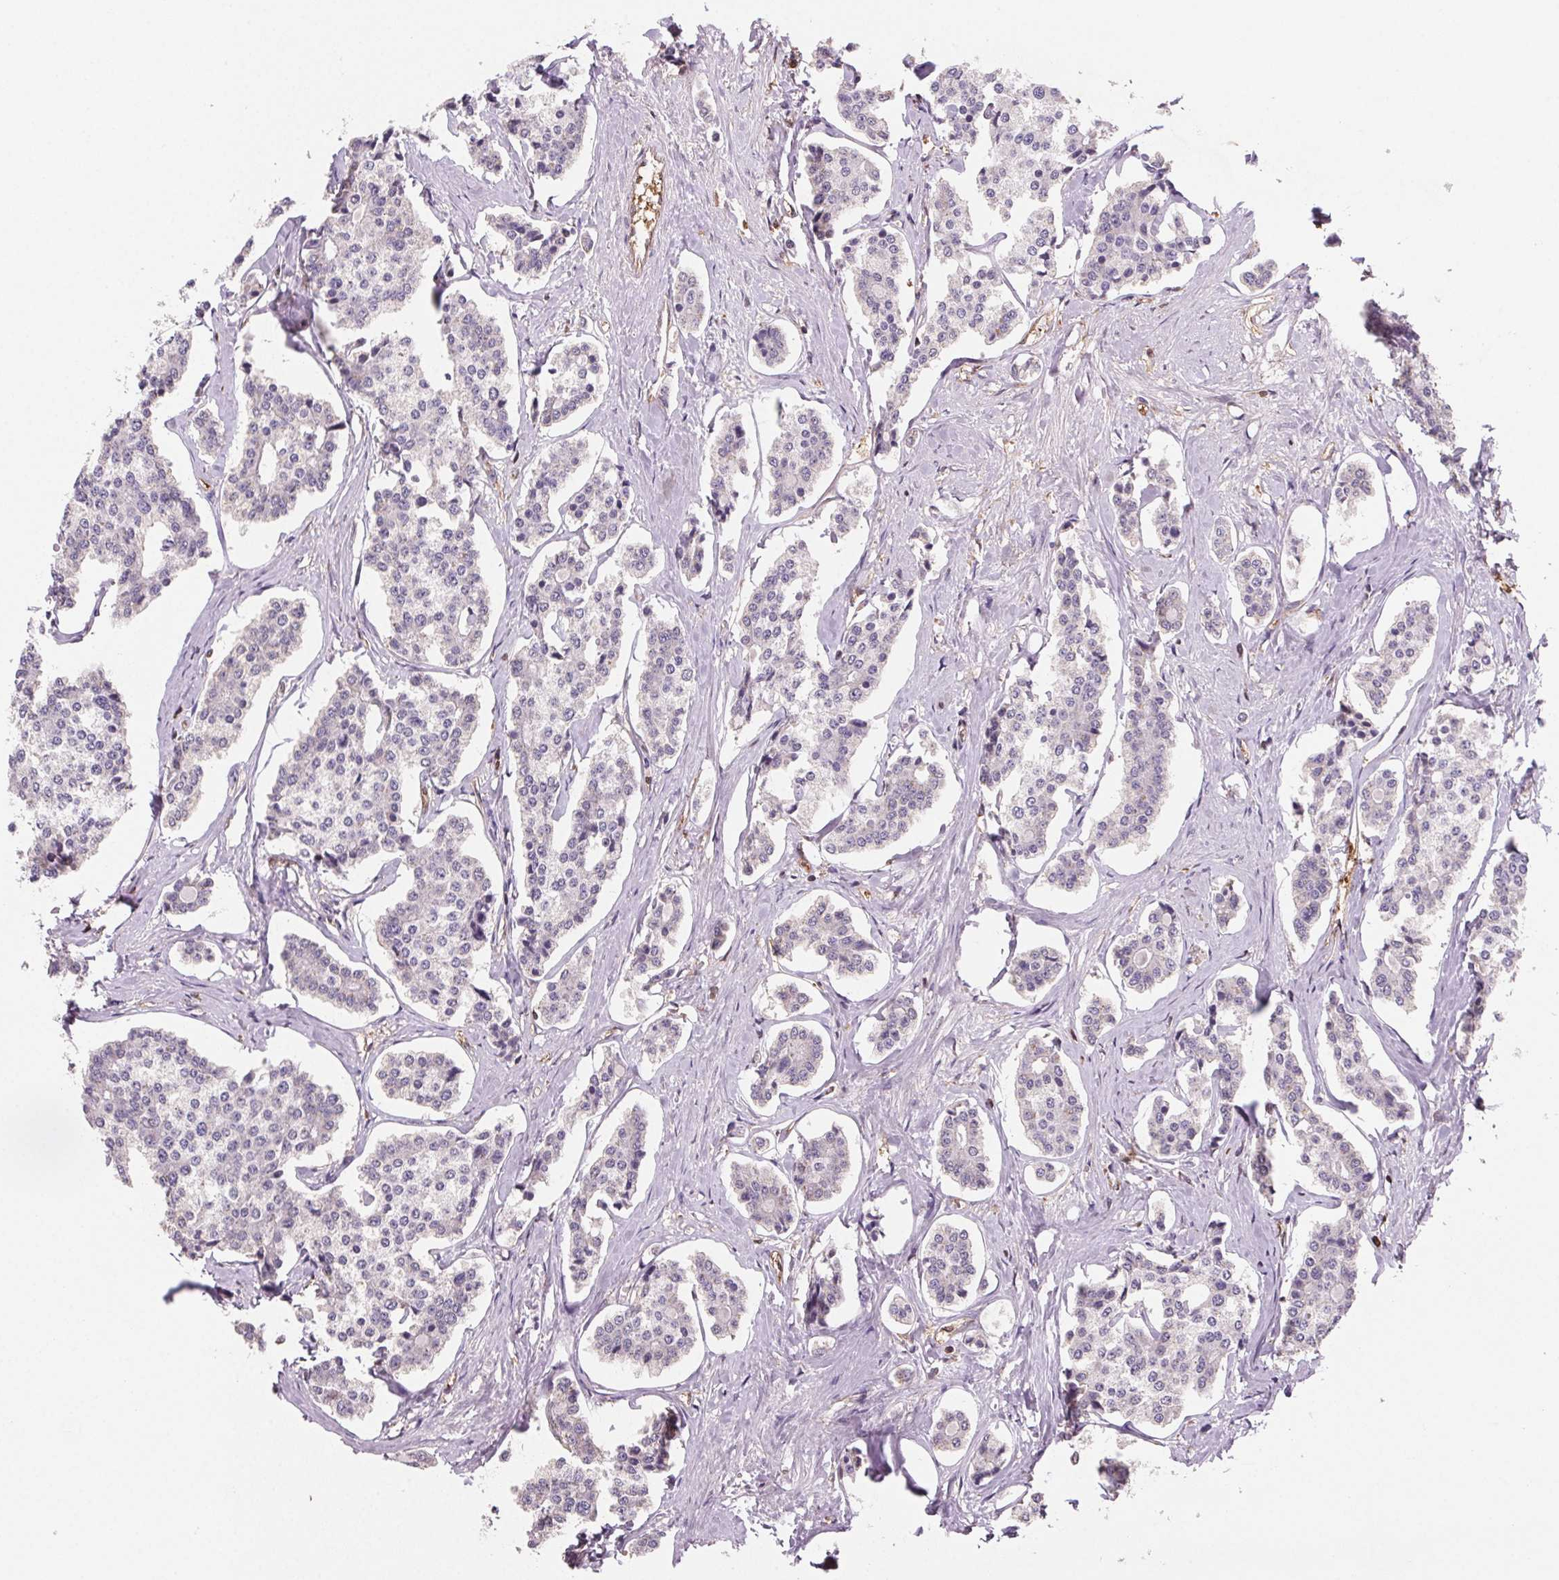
{"staining": {"intensity": "negative", "quantity": "none", "location": "none"}, "tissue": "carcinoid", "cell_type": "Tumor cells", "image_type": "cancer", "snomed": [{"axis": "morphology", "description": "Carcinoid, malignant, NOS"}, {"axis": "topography", "description": "Small intestine"}], "caption": "IHC micrograph of human carcinoid (malignant) stained for a protein (brown), which shows no positivity in tumor cells. (Brightfield microscopy of DAB (3,3'-diaminobenzidine) IHC at high magnification).", "gene": "GBP1", "patient": {"sex": "female", "age": 65}}